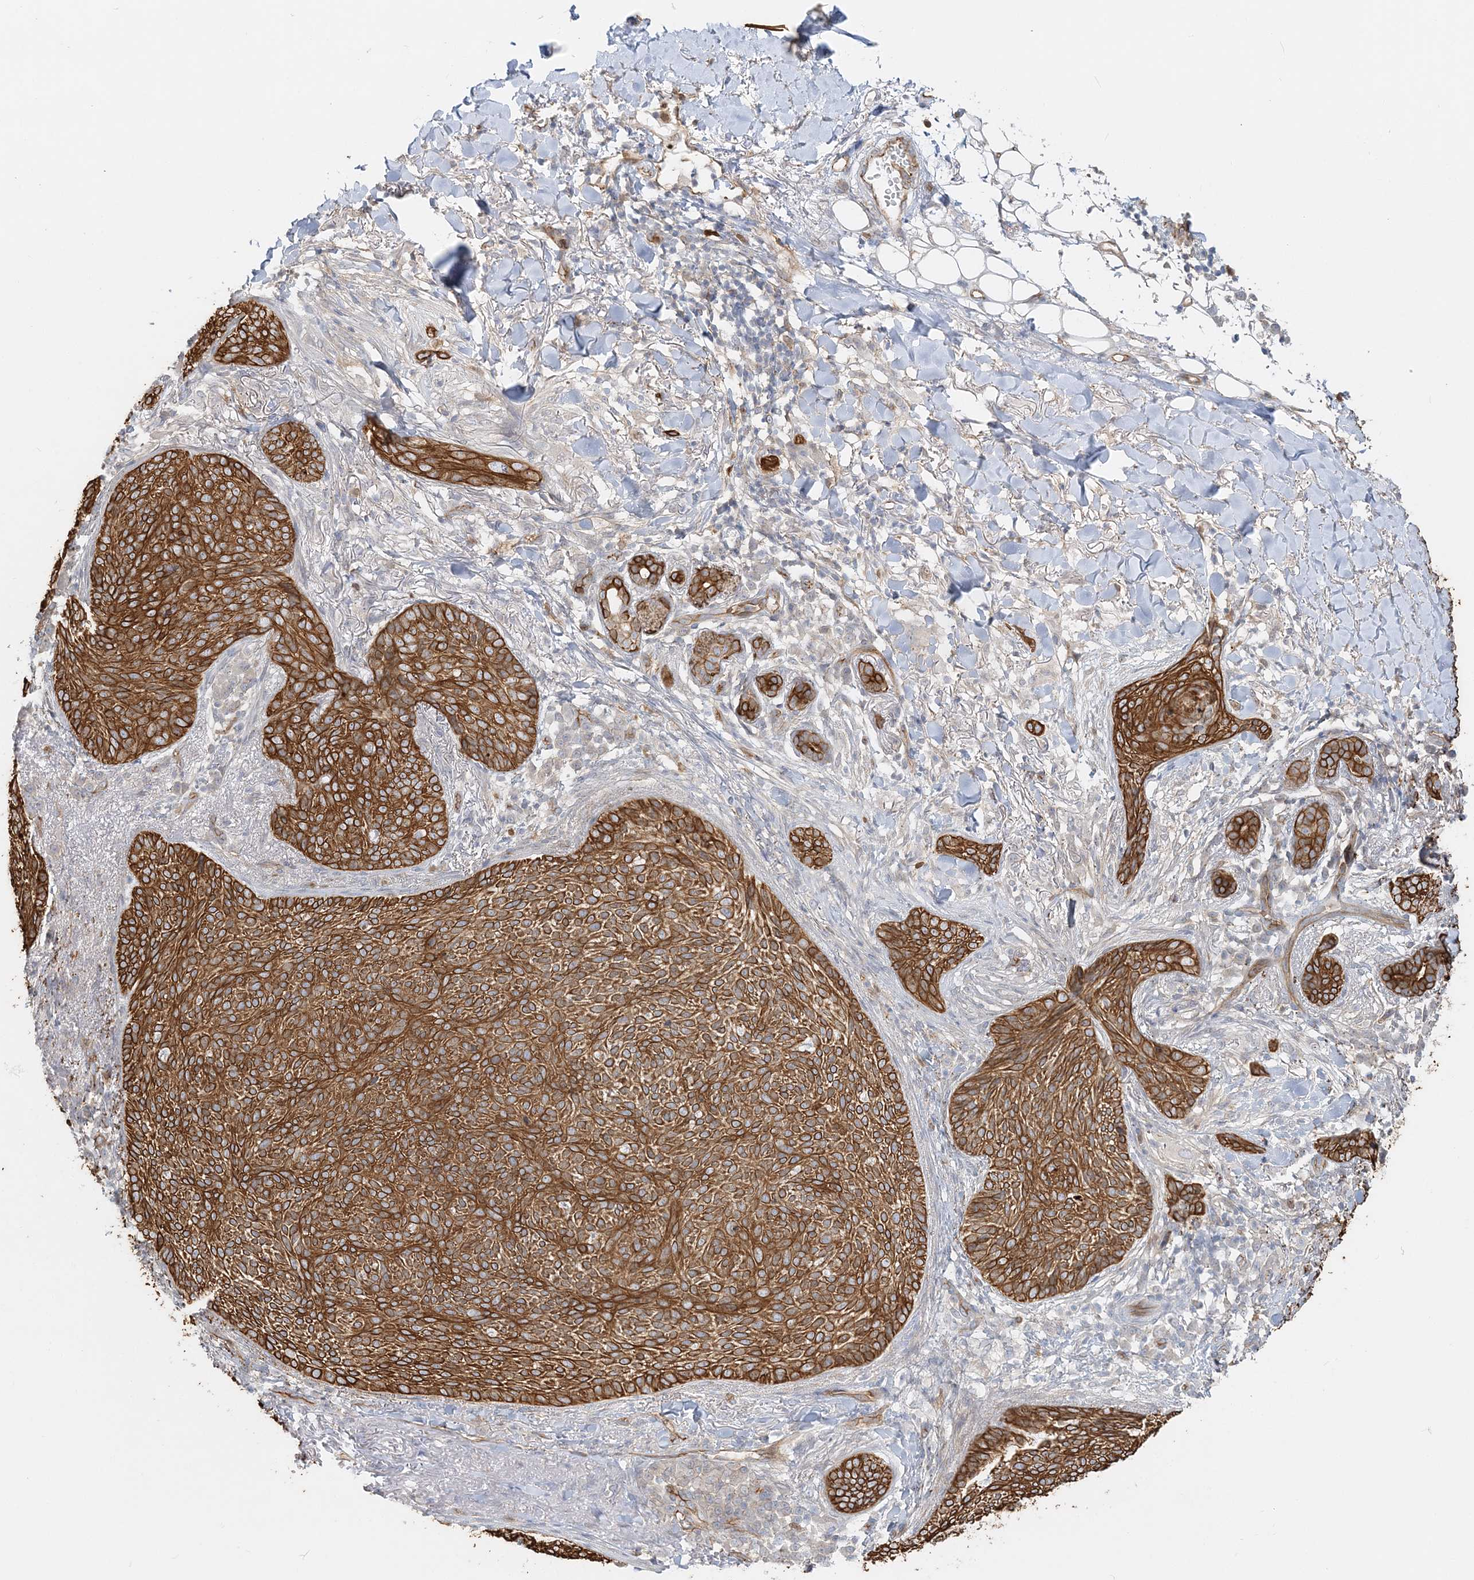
{"staining": {"intensity": "strong", "quantity": ">75%", "location": "cytoplasmic/membranous"}, "tissue": "skin cancer", "cell_type": "Tumor cells", "image_type": "cancer", "snomed": [{"axis": "morphology", "description": "Basal cell carcinoma"}, {"axis": "topography", "description": "Skin"}], "caption": "This is a histology image of IHC staining of skin basal cell carcinoma, which shows strong positivity in the cytoplasmic/membranous of tumor cells.", "gene": "DNAH1", "patient": {"sex": "male", "age": 85}}